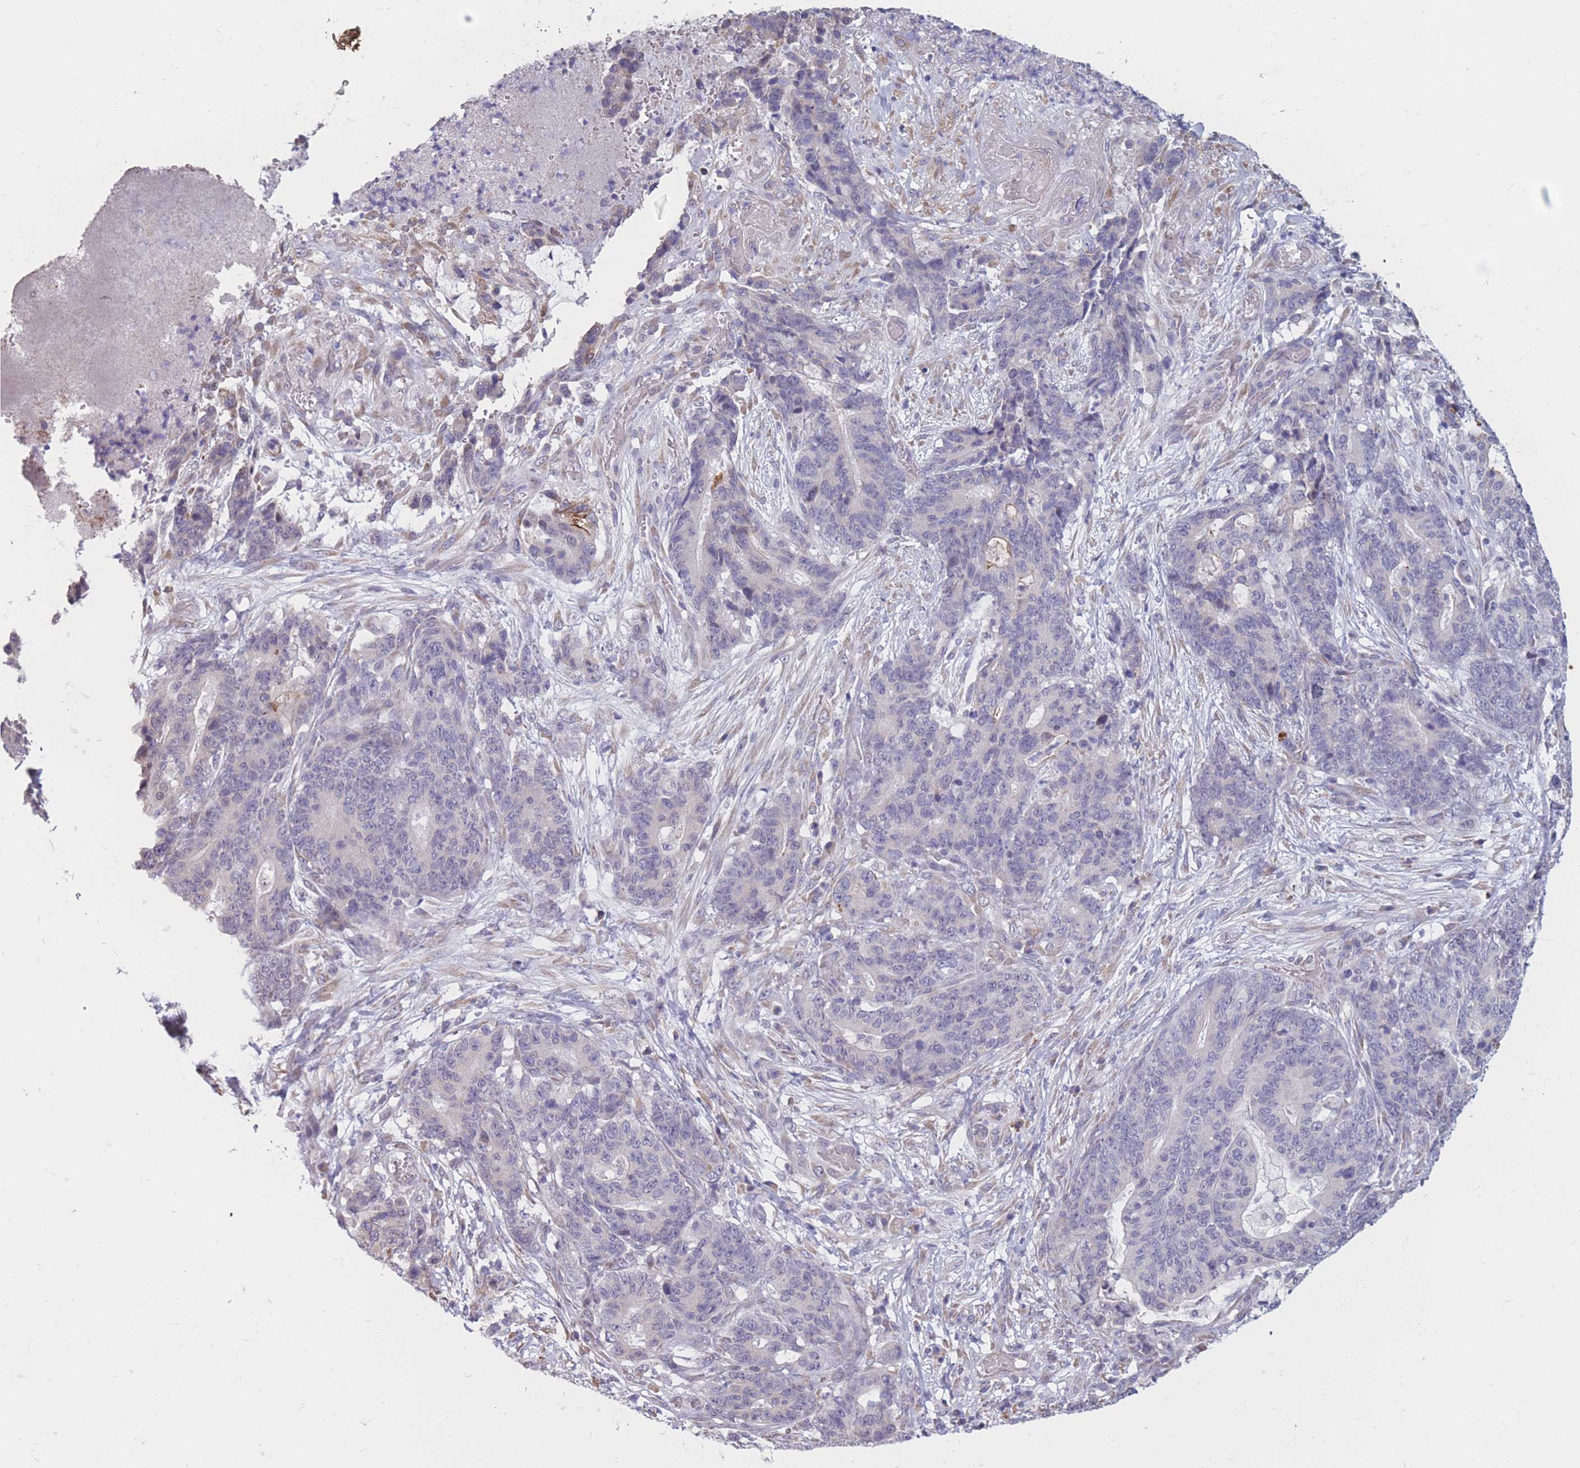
{"staining": {"intensity": "negative", "quantity": "none", "location": "none"}, "tissue": "stomach cancer", "cell_type": "Tumor cells", "image_type": "cancer", "snomed": [{"axis": "morphology", "description": "Normal tissue, NOS"}, {"axis": "morphology", "description": "Adenocarcinoma, NOS"}, {"axis": "topography", "description": "Stomach"}], "caption": "High power microscopy micrograph of an IHC photomicrograph of stomach cancer (adenocarcinoma), revealing no significant staining in tumor cells.", "gene": "COL27A1", "patient": {"sex": "female", "age": 64}}